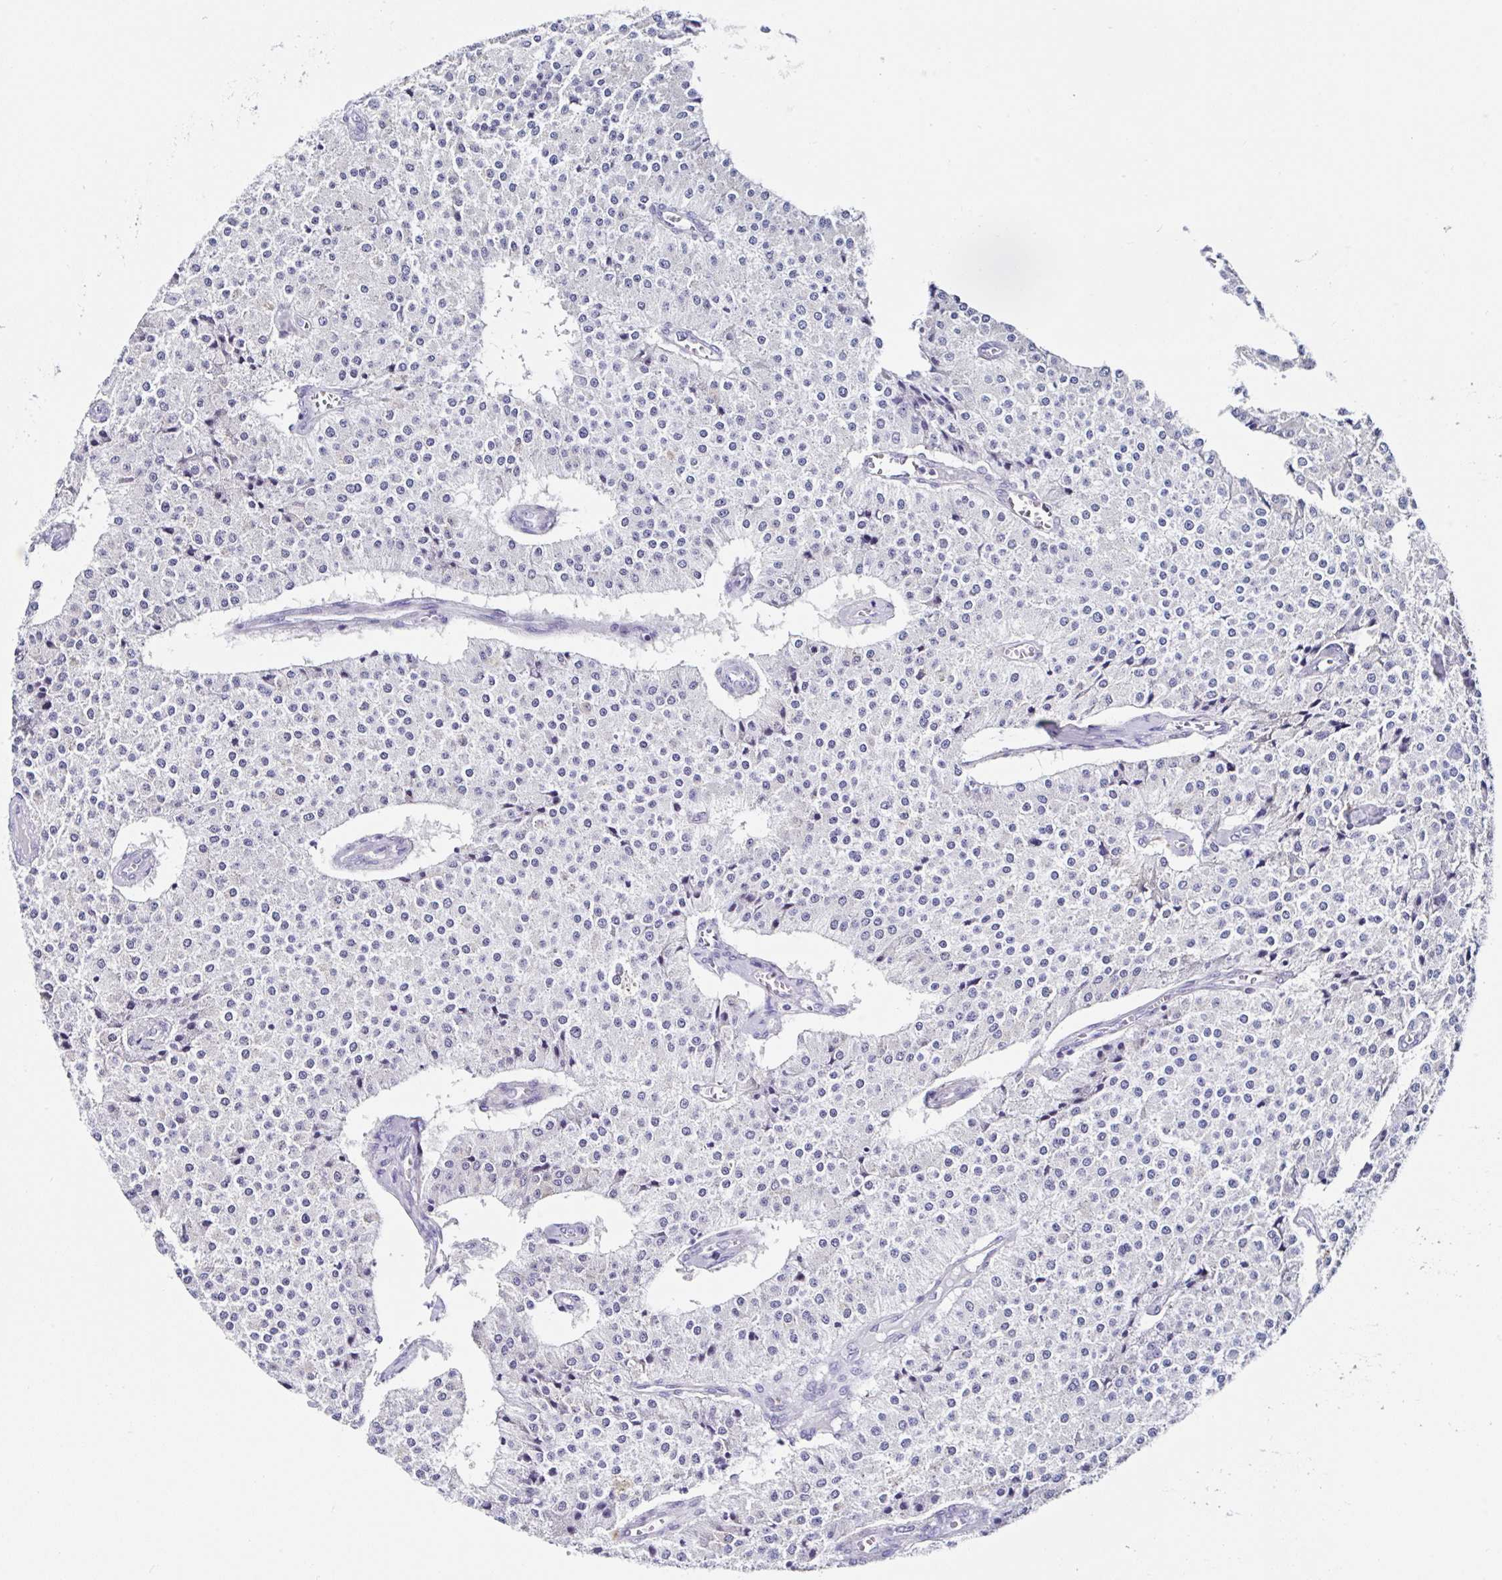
{"staining": {"intensity": "negative", "quantity": "none", "location": "none"}, "tissue": "carcinoid", "cell_type": "Tumor cells", "image_type": "cancer", "snomed": [{"axis": "morphology", "description": "Carcinoid, malignant, NOS"}, {"axis": "topography", "description": "Colon"}], "caption": "Protein analysis of carcinoid demonstrates no significant expression in tumor cells.", "gene": "TMPRSS11E", "patient": {"sex": "female", "age": 52}}